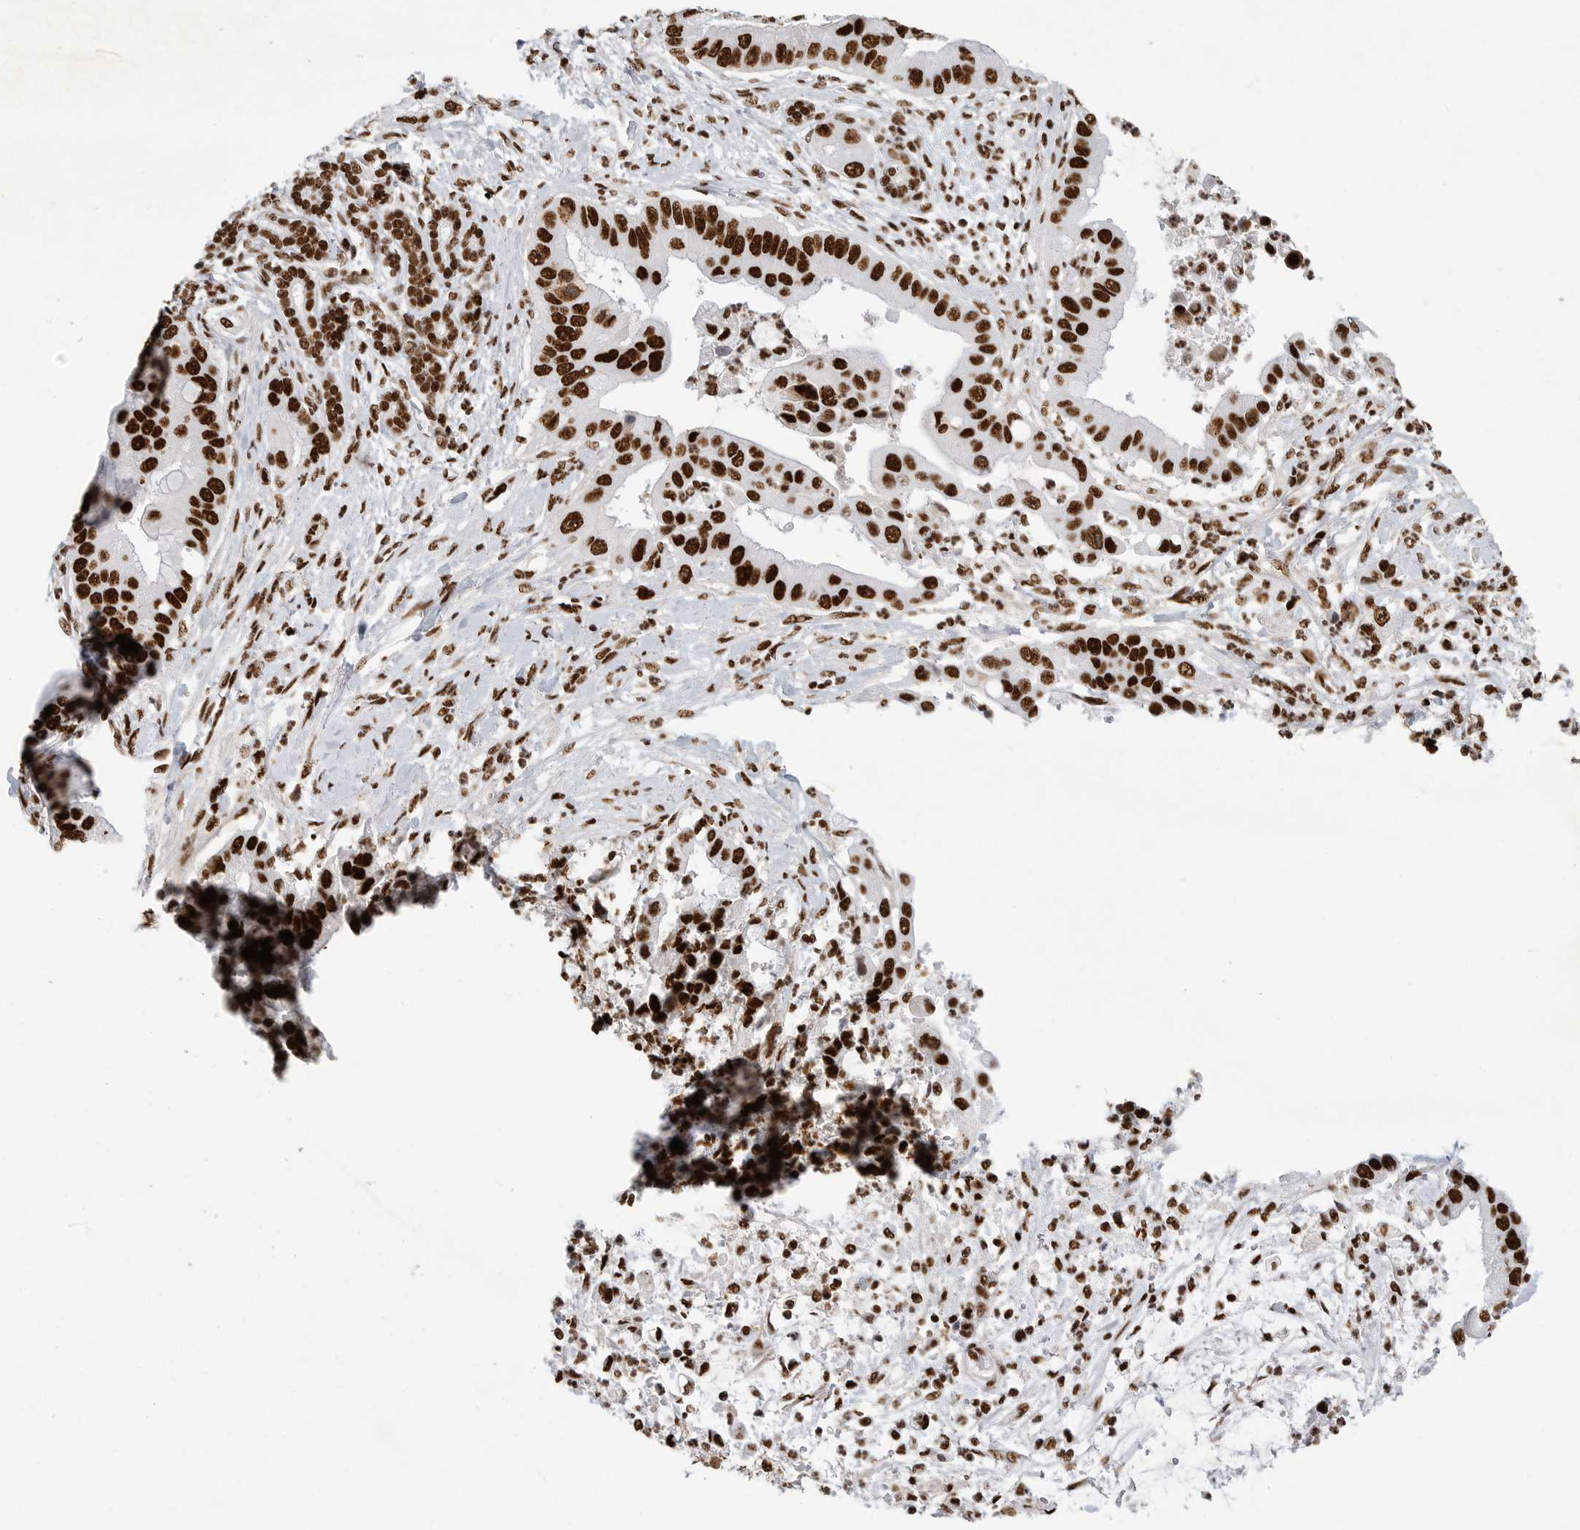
{"staining": {"intensity": "strong", "quantity": ">75%", "location": "nuclear"}, "tissue": "liver cancer", "cell_type": "Tumor cells", "image_type": "cancer", "snomed": [{"axis": "morphology", "description": "Cholangiocarcinoma"}, {"axis": "topography", "description": "Liver"}], "caption": "Immunohistochemistry of human liver cancer (cholangiocarcinoma) exhibits high levels of strong nuclear staining in approximately >75% of tumor cells.", "gene": "BCLAF1", "patient": {"sex": "female", "age": 54}}